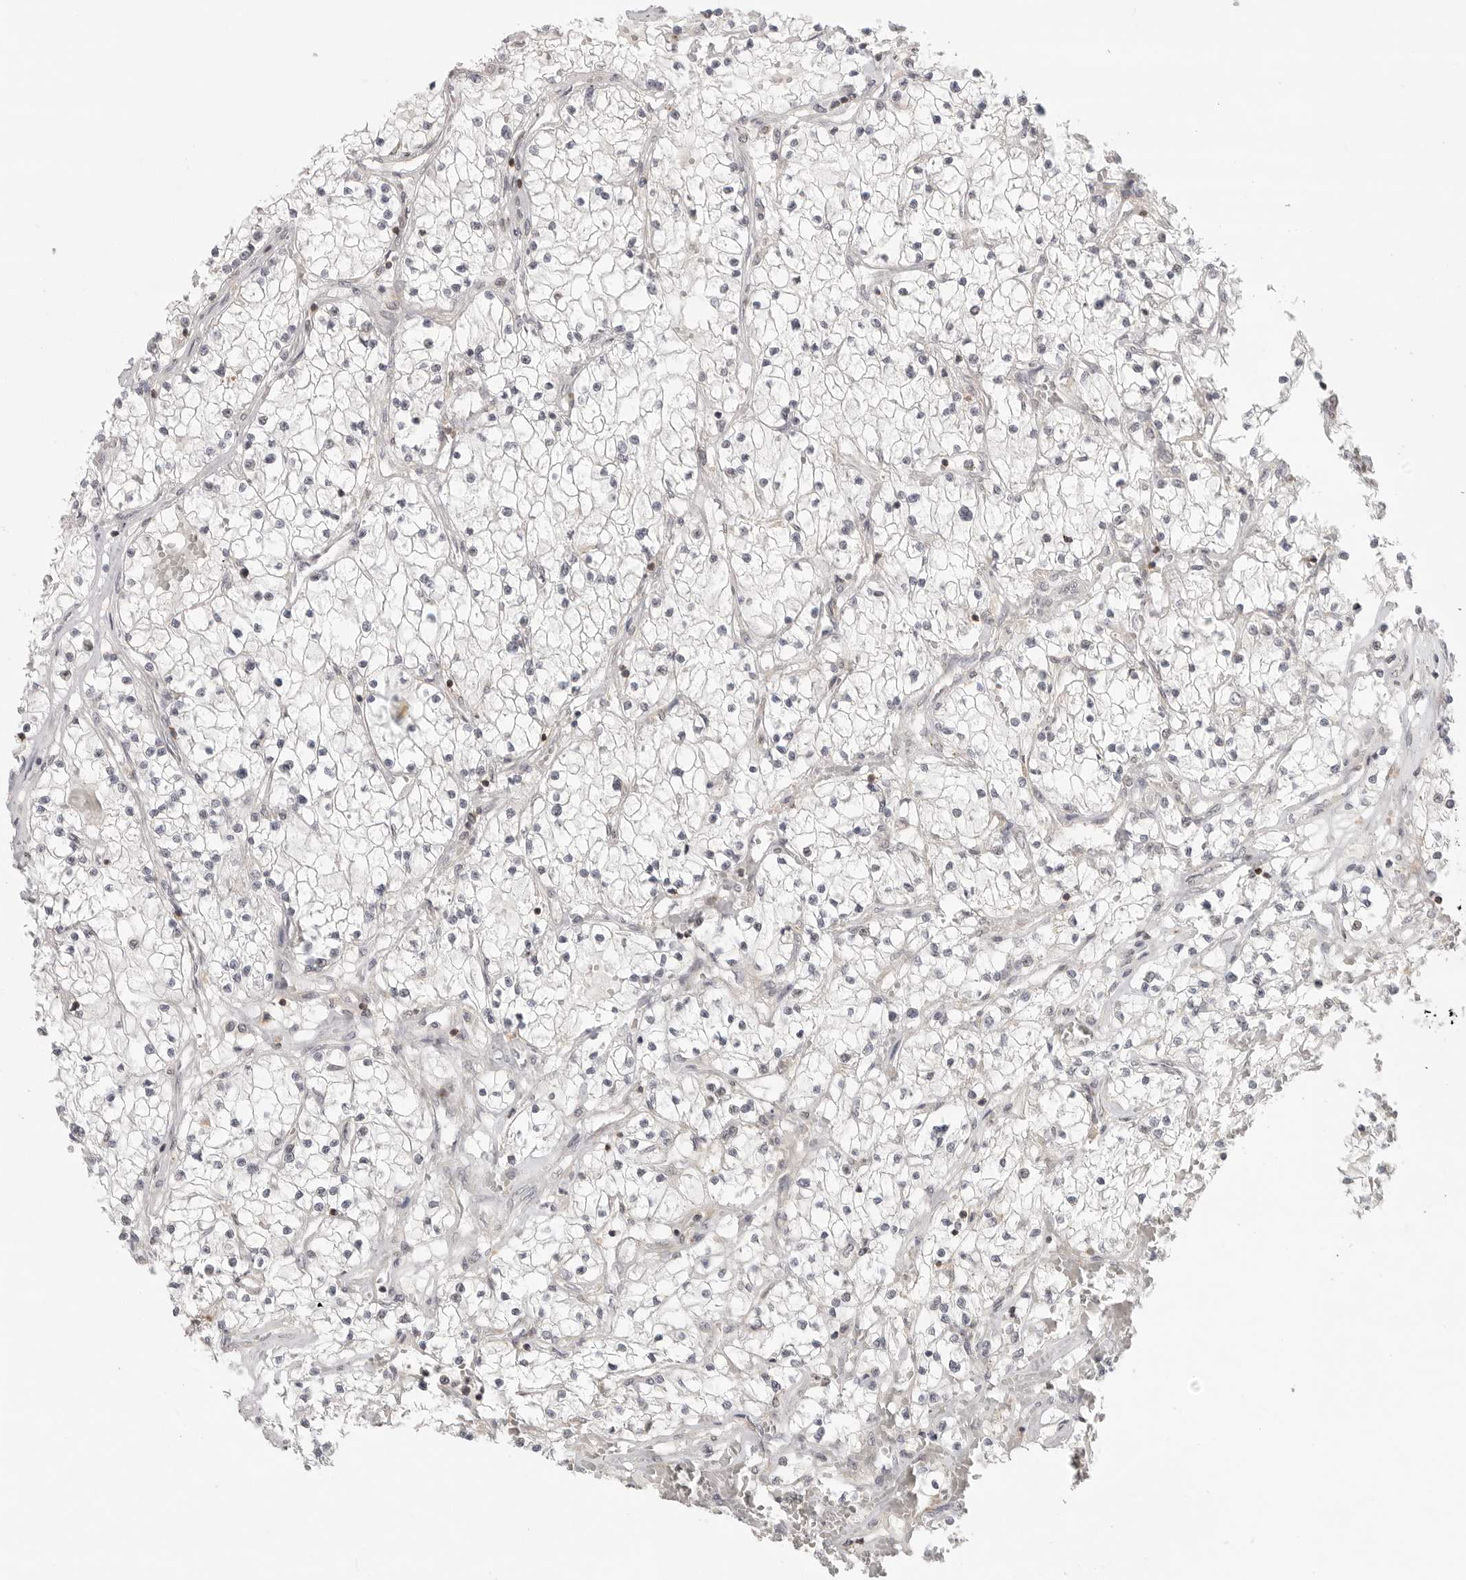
{"staining": {"intensity": "negative", "quantity": "none", "location": "none"}, "tissue": "renal cancer", "cell_type": "Tumor cells", "image_type": "cancer", "snomed": [{"axis": "morphology", "description": "Normal tissue, NOS"}, {"axis": "morphology", "description": "Adenocarcinoma, NOS"}, {"axis": "topography", "description": "Kidney"}], "caption": "Tumor cells are negative for brown protein staining in renal cancer. The staining is performed using DAB (3,3'-diaminobenzidine) brown chromogen with nuclei counter-stained in using hematoxylin.", "gene": "SH3KBP1", "patient": {"sex": "male", "age": 68}}